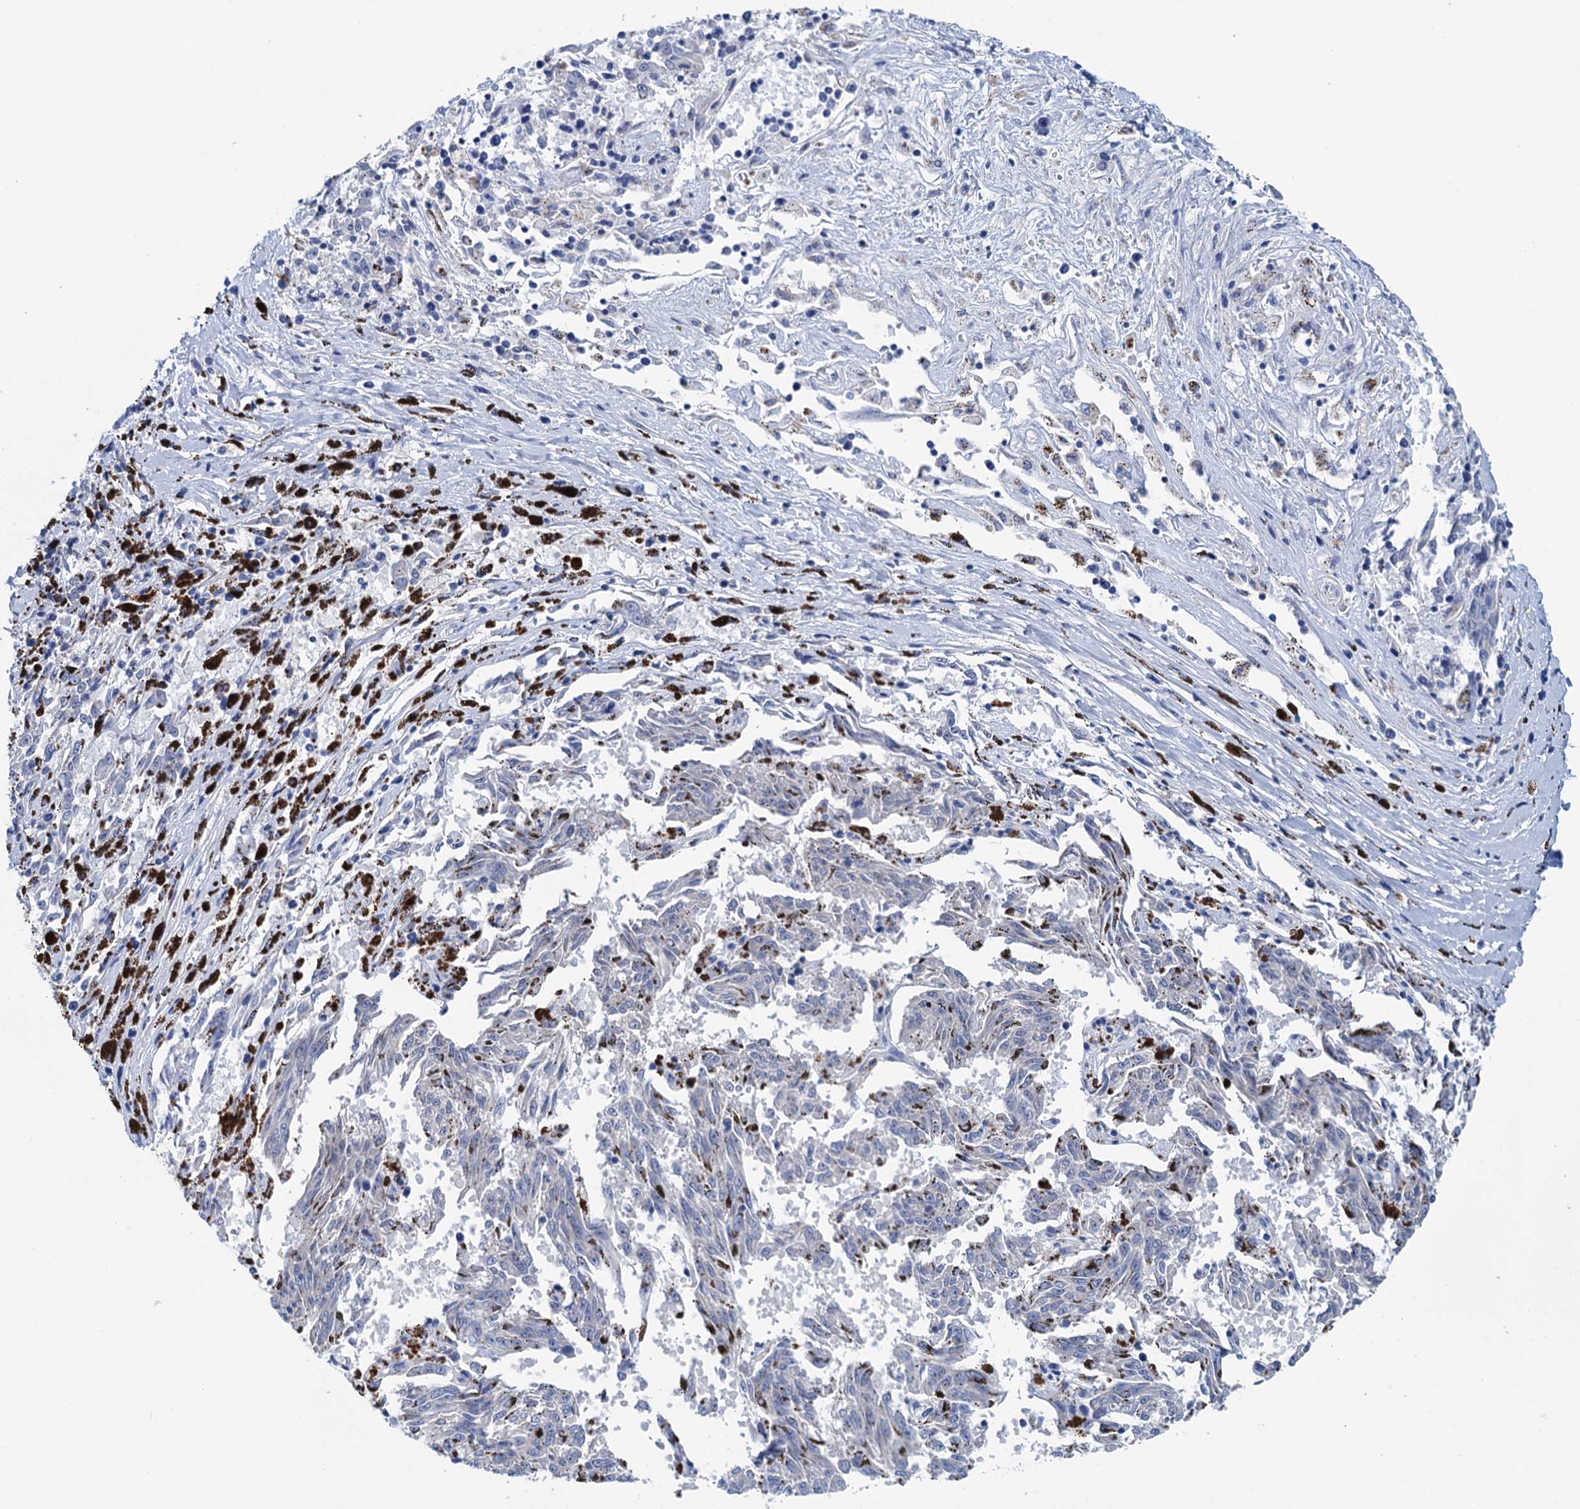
{"staining": {"intensity": "negative", "quantity": "none", "location": "none"}, "tissue": "melanoma", "cell_type": "Tumor cells", "image_type": "cancer", "snomed": [{"axis": "morphology", "description": "Malignant melanoma, NOS"}, {"axis": "topography", "description": "Skin"}], "caption": "A high-resolution micrograph shows IHC staining of melanoma, which demonstrates no significant expression in tumor cells.", "gene": "MYOZ3", "patient": {"sex": "female", "age": 72}}